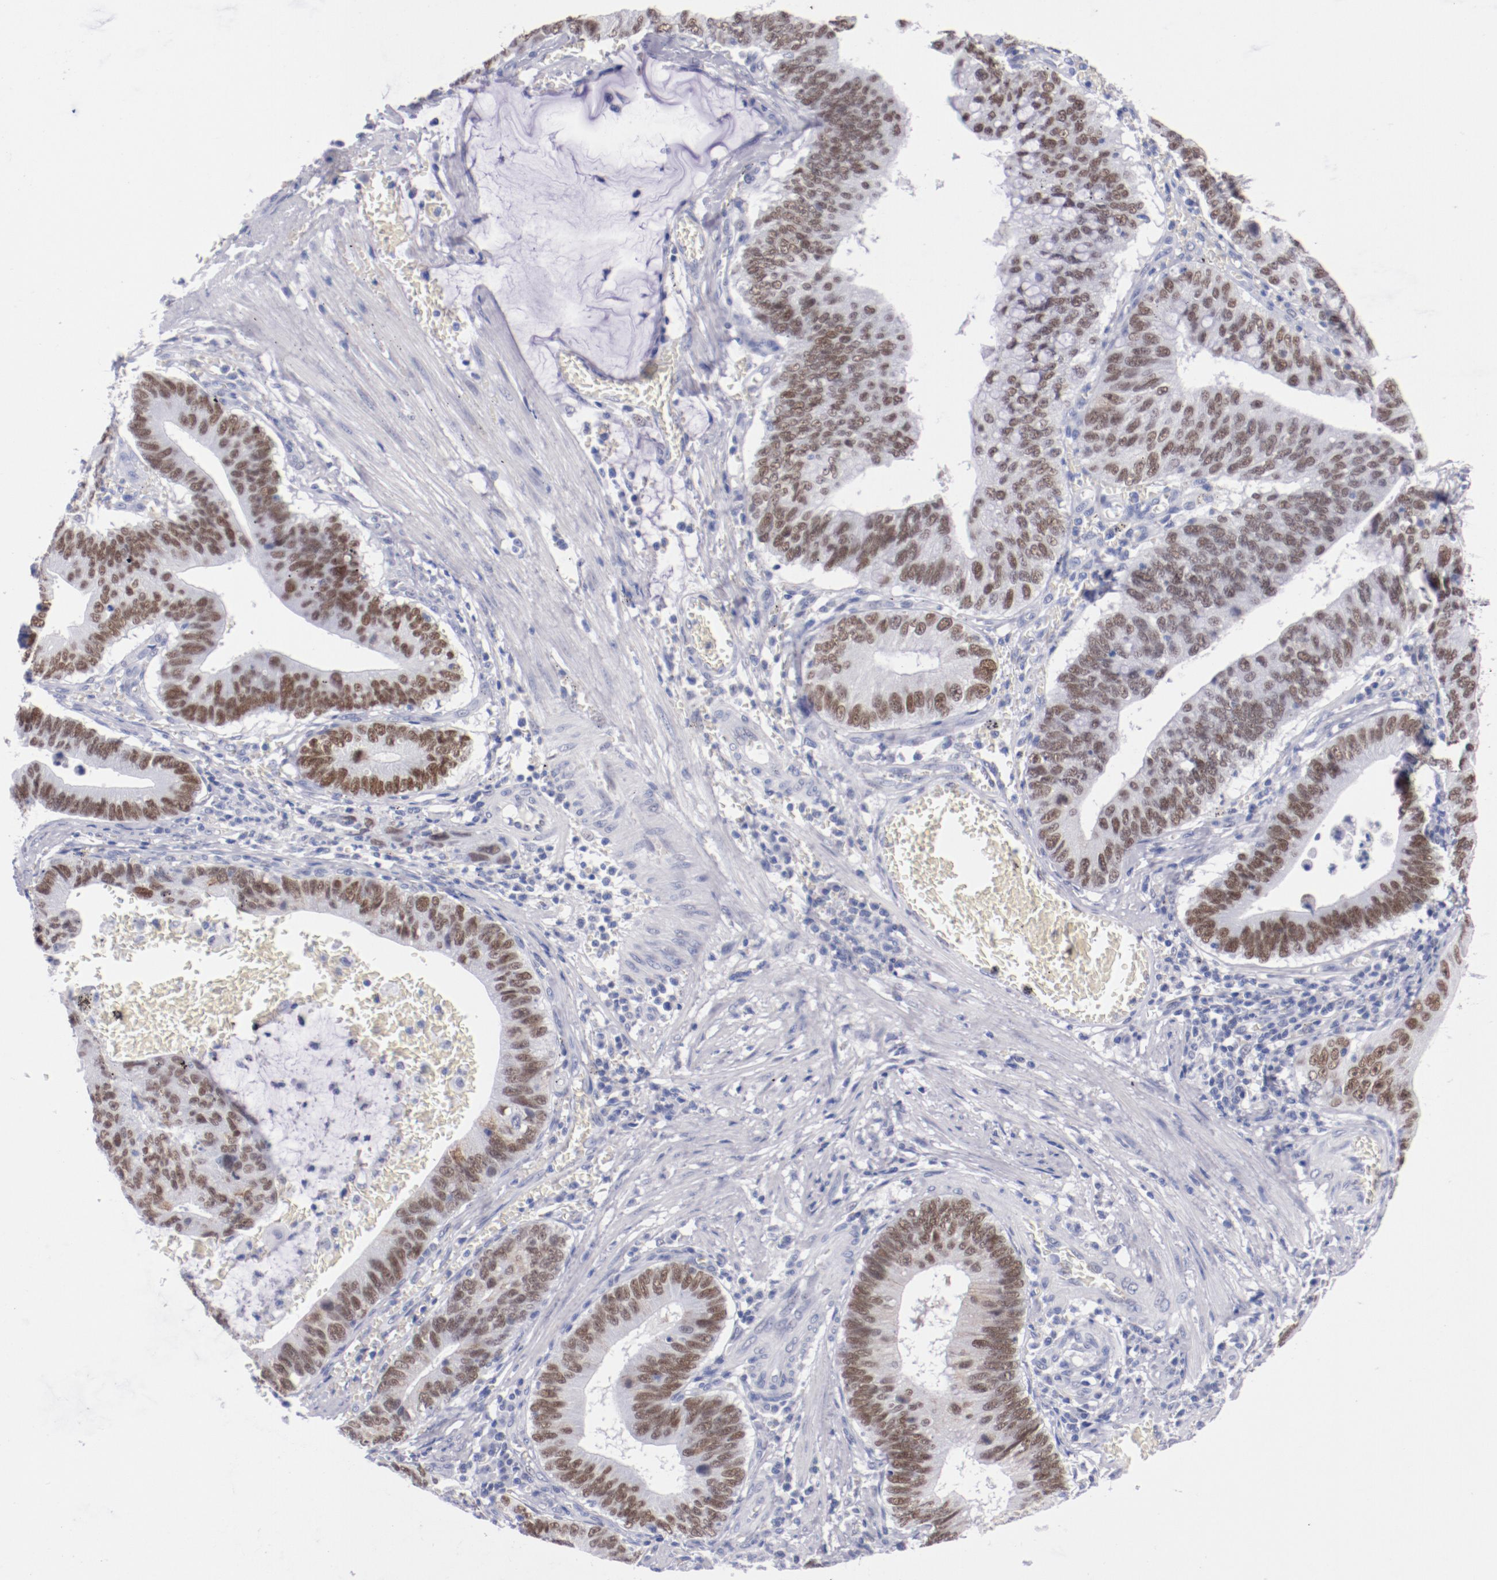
{"staining": {"intensity": "moderate", "quantity": ">75%", "location": "nuclear"}, "tissue": "stomach cancer", "cell_type": "Tumor cells", "image_type": "cancer", "snomed": [{"axis": "morphology", "description": "Adenocarcinoma, NOS"}, {"axis": "topography", "description": "Stomach"}, {"axis": "topography", "description": "Gastric cardia"}], "caption": "This histopathology image displays immunohistochemistry (IHC) staining of stomach cancer (adenocarcinoma), with medium moderate nuclear staining in approximately >75% of tumor cells.", "gene": "HNF1B", "patient": {"sex": "male", "age": 59}}